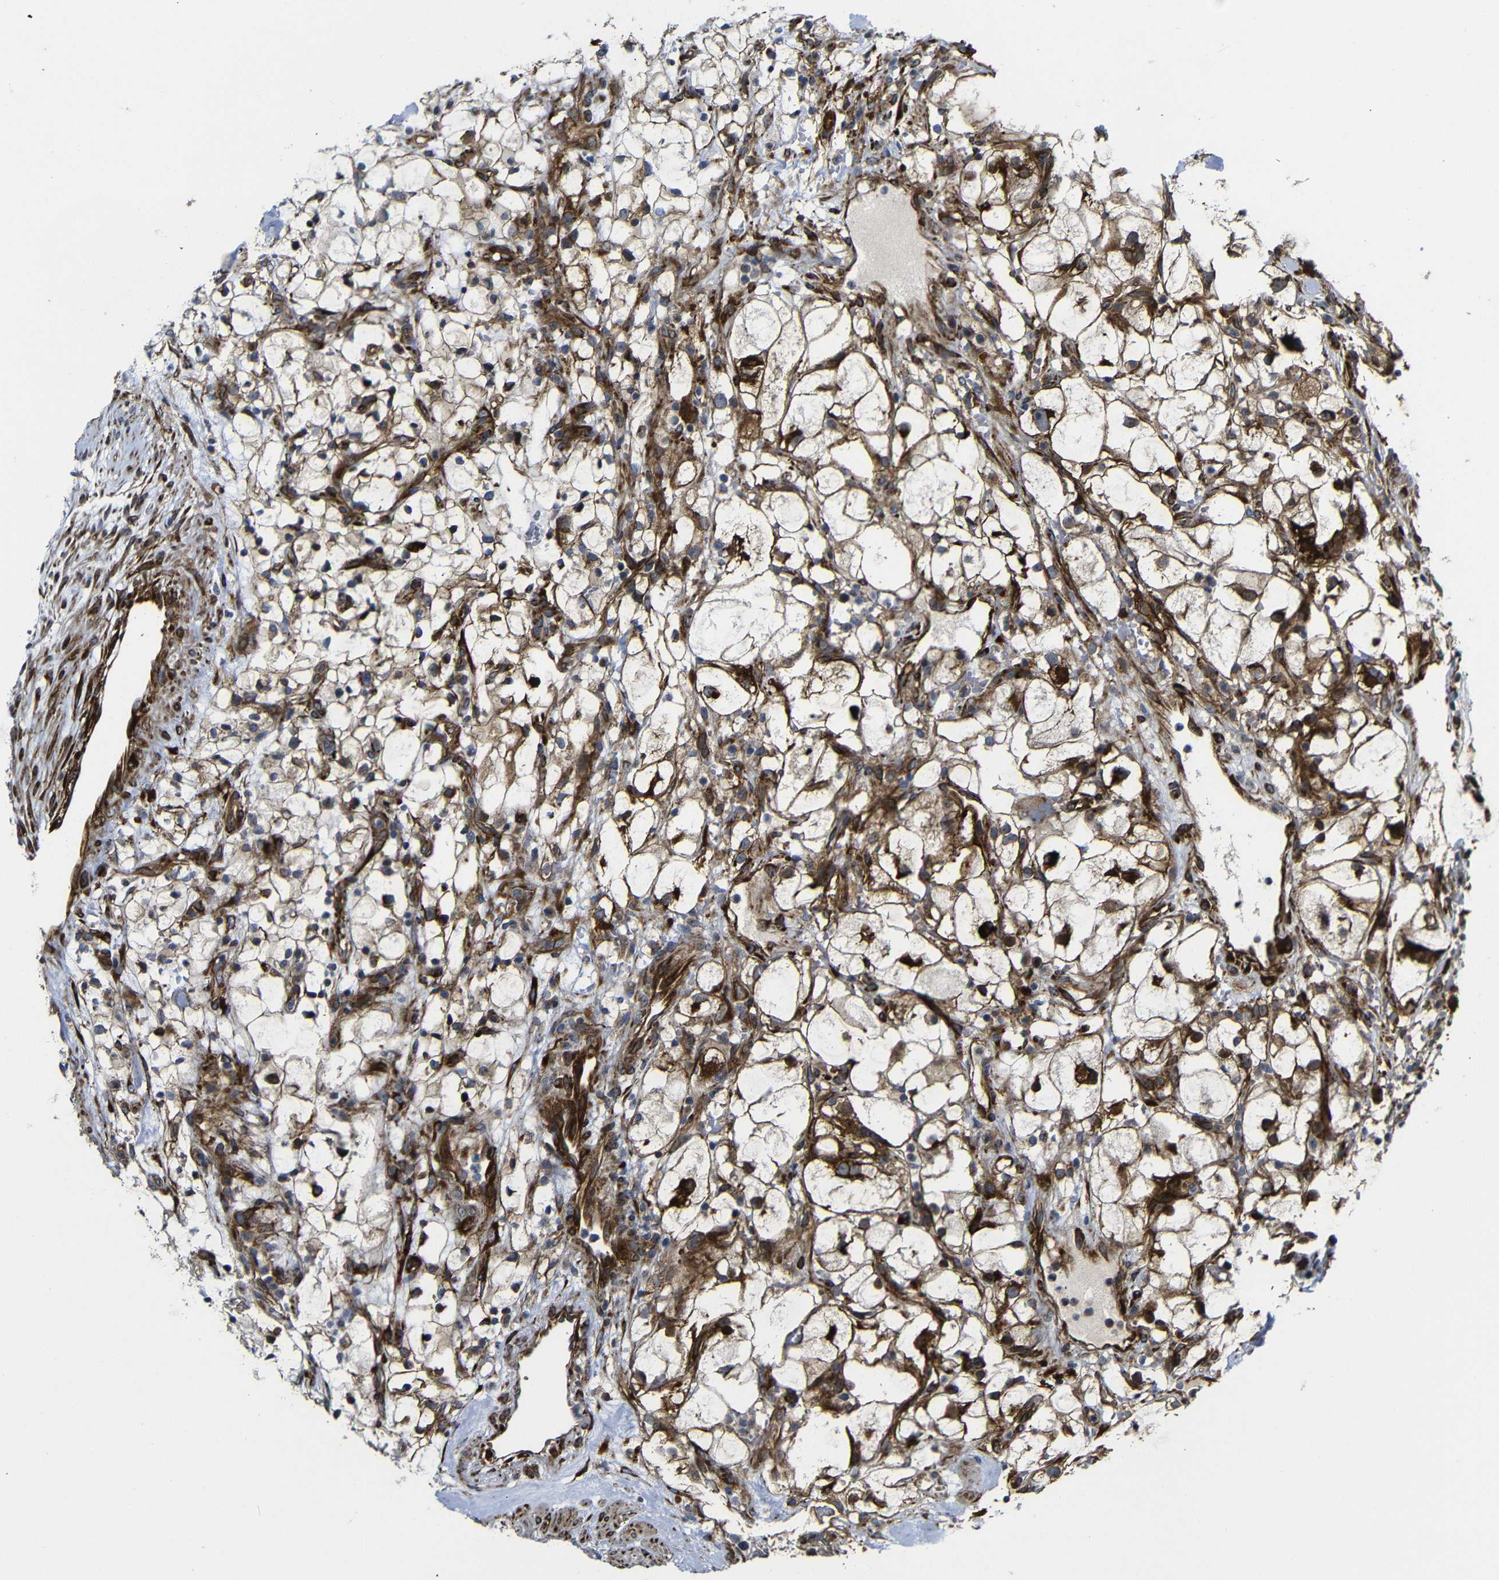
{"staining": {"intensity": "moderate", "quantity": ">75%", "location": "cytoplasmic/membranous"}, "tissue": "renal cancer", "cell_type": "Tumor cells", "image_type": "cancer", "snomed": [{"axis": "morphology", "description": "Adenocarcinoma, NOS"}, {"axis": "topography", "description": "Kidney"}], "caption": "Renal adenocarcinoma stained with a brown dye displays moderate cytoplasmic/membranous positive staining in about >75% of tumor cells.", "gene": "PARP14", "patient": {"sex": "female", "age": 60}}